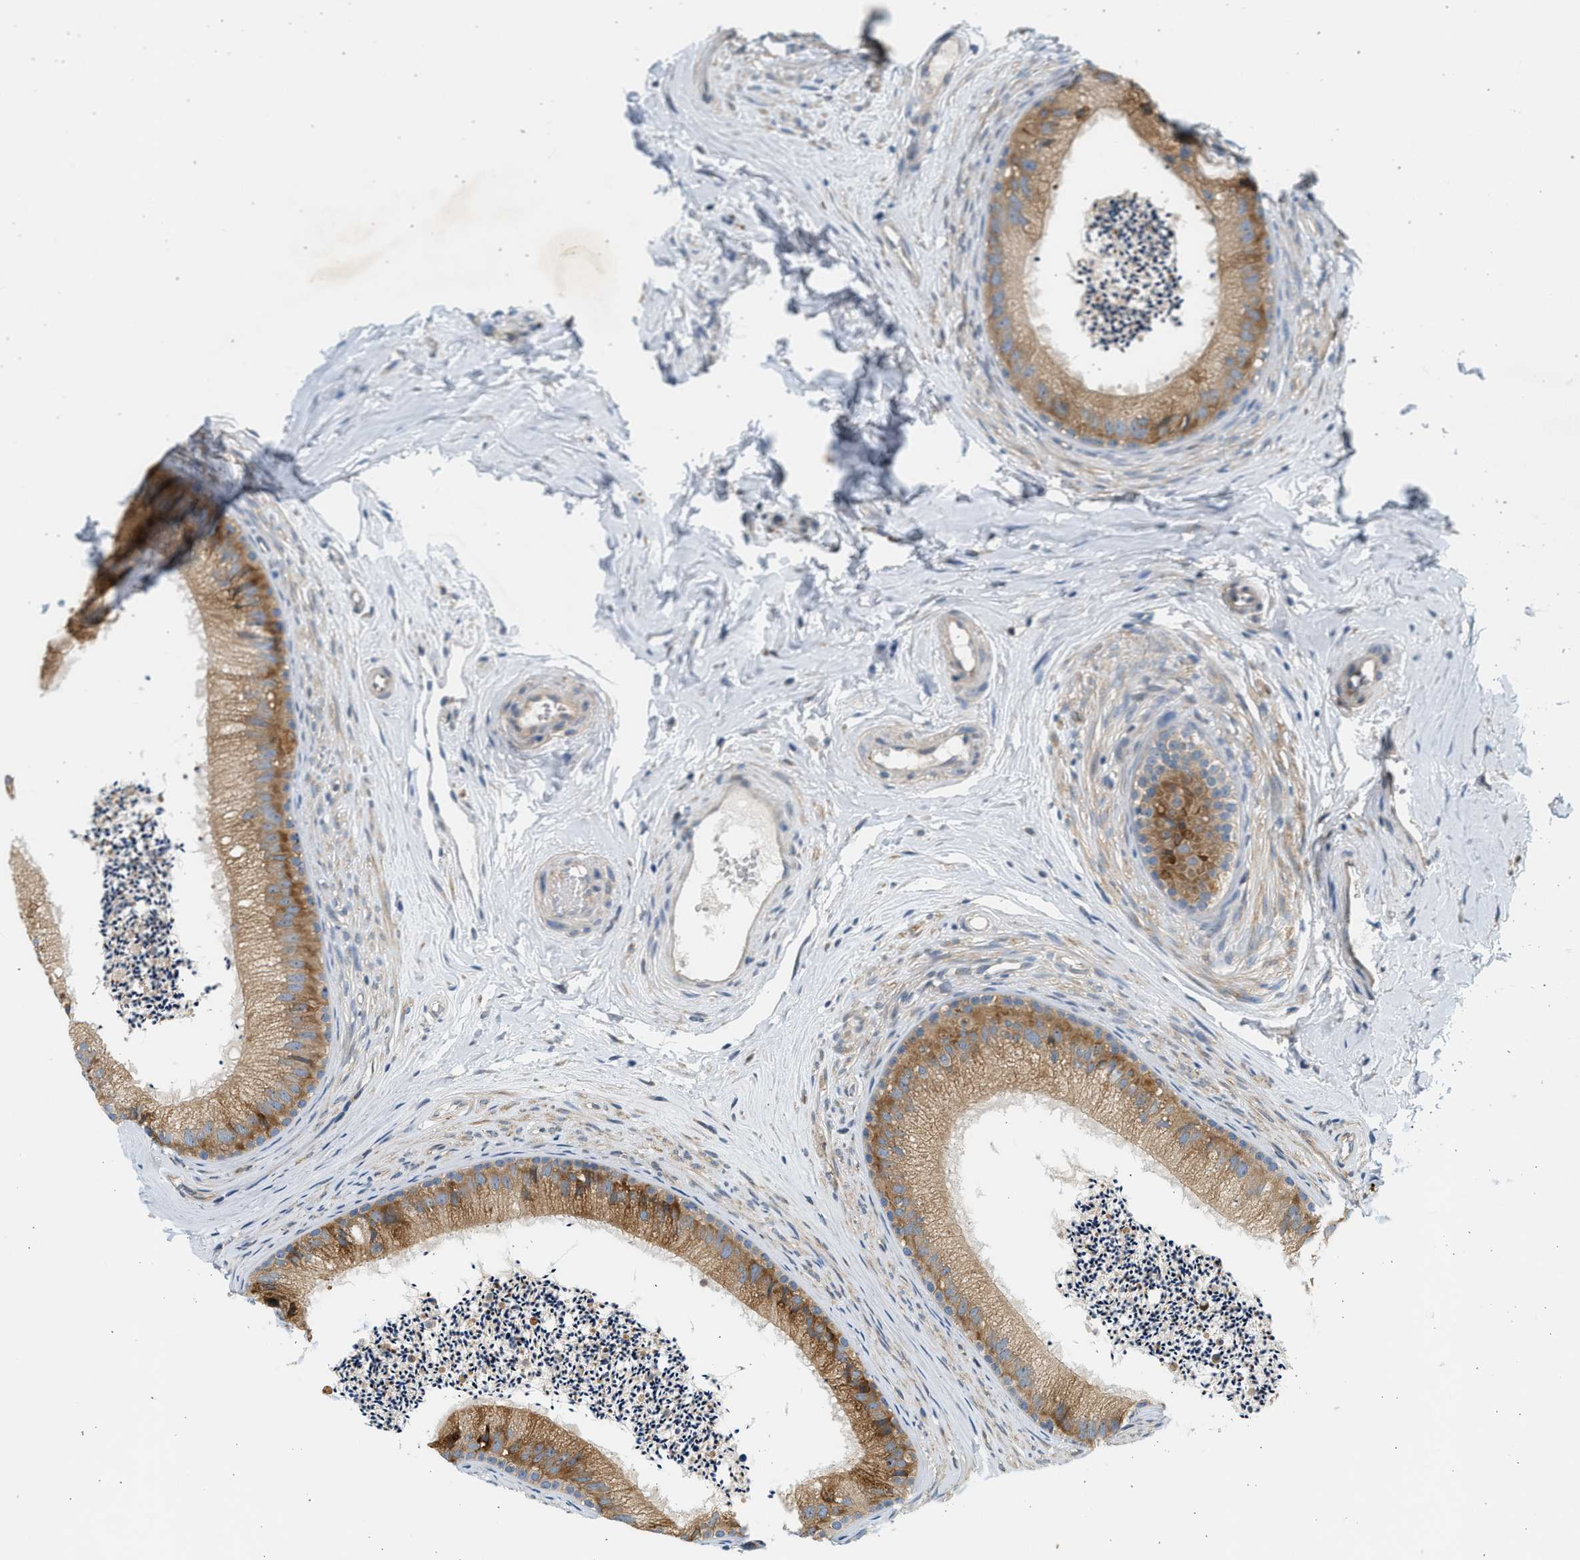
{"staining": {"intensity": "moderate", "quantity": ">75%", "location": "cytoplasmic/membranous"}, "tissue": "epididymis", "cell_type": "Glandular cells", "image_type": "normal", "snomed": [{"axis": "morphology", "description": "Normal tissue, NOS"}, {"axis": "topography", "description": "Epididymis"}], "caption": "Epididymis stained with DAB (3,3'-diaminobenzidine) immunohistochemistry (IHC) reveals medium levels of moderate cytoplasmic/membranous staining in about >75% of glandular cells. Using DAB (brown) and hematoxylin (blue) stains, captured at high magnification using brightfield microscopy.", "gene": "KDELR2", "patient": {"sex": "male", "age": 56}}